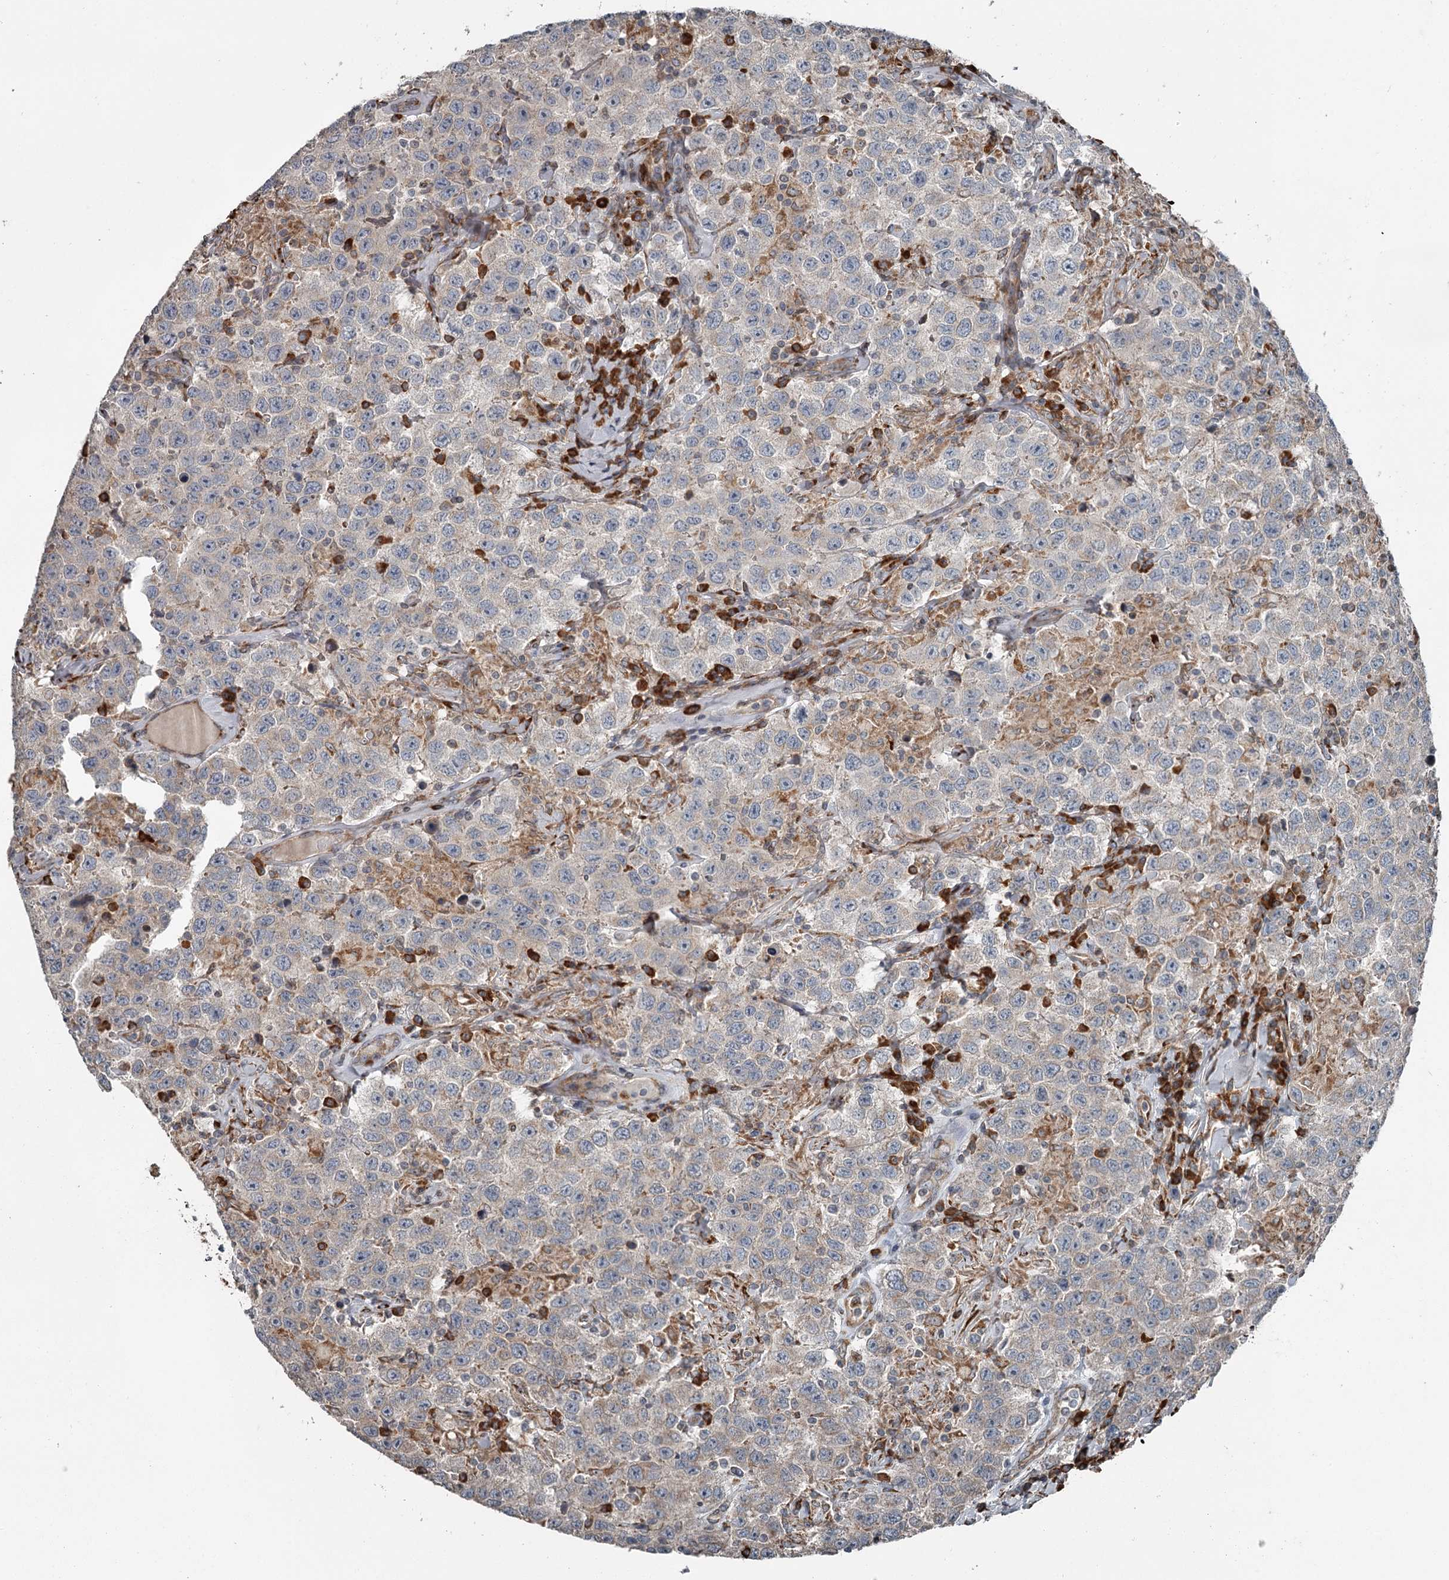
{"staining": {"intensity": "weak", "quantity": "<25%", "location": "cytoplasmic/membranous"}, "tissue": "testis cancer", "cell_type": "Tumor cells", "image_type": "cancer", "snomed": [{"axis": "morphology", "description": "Seminoma, NOS"}, {"axis": "topography", "description": "Testis"}], "caption": "This is an IHC micrograph of seminoma (testis). There is no expression in tumor cells.", "gene": "RASSF8", "patient": {"sex": "male", "age": 41}}